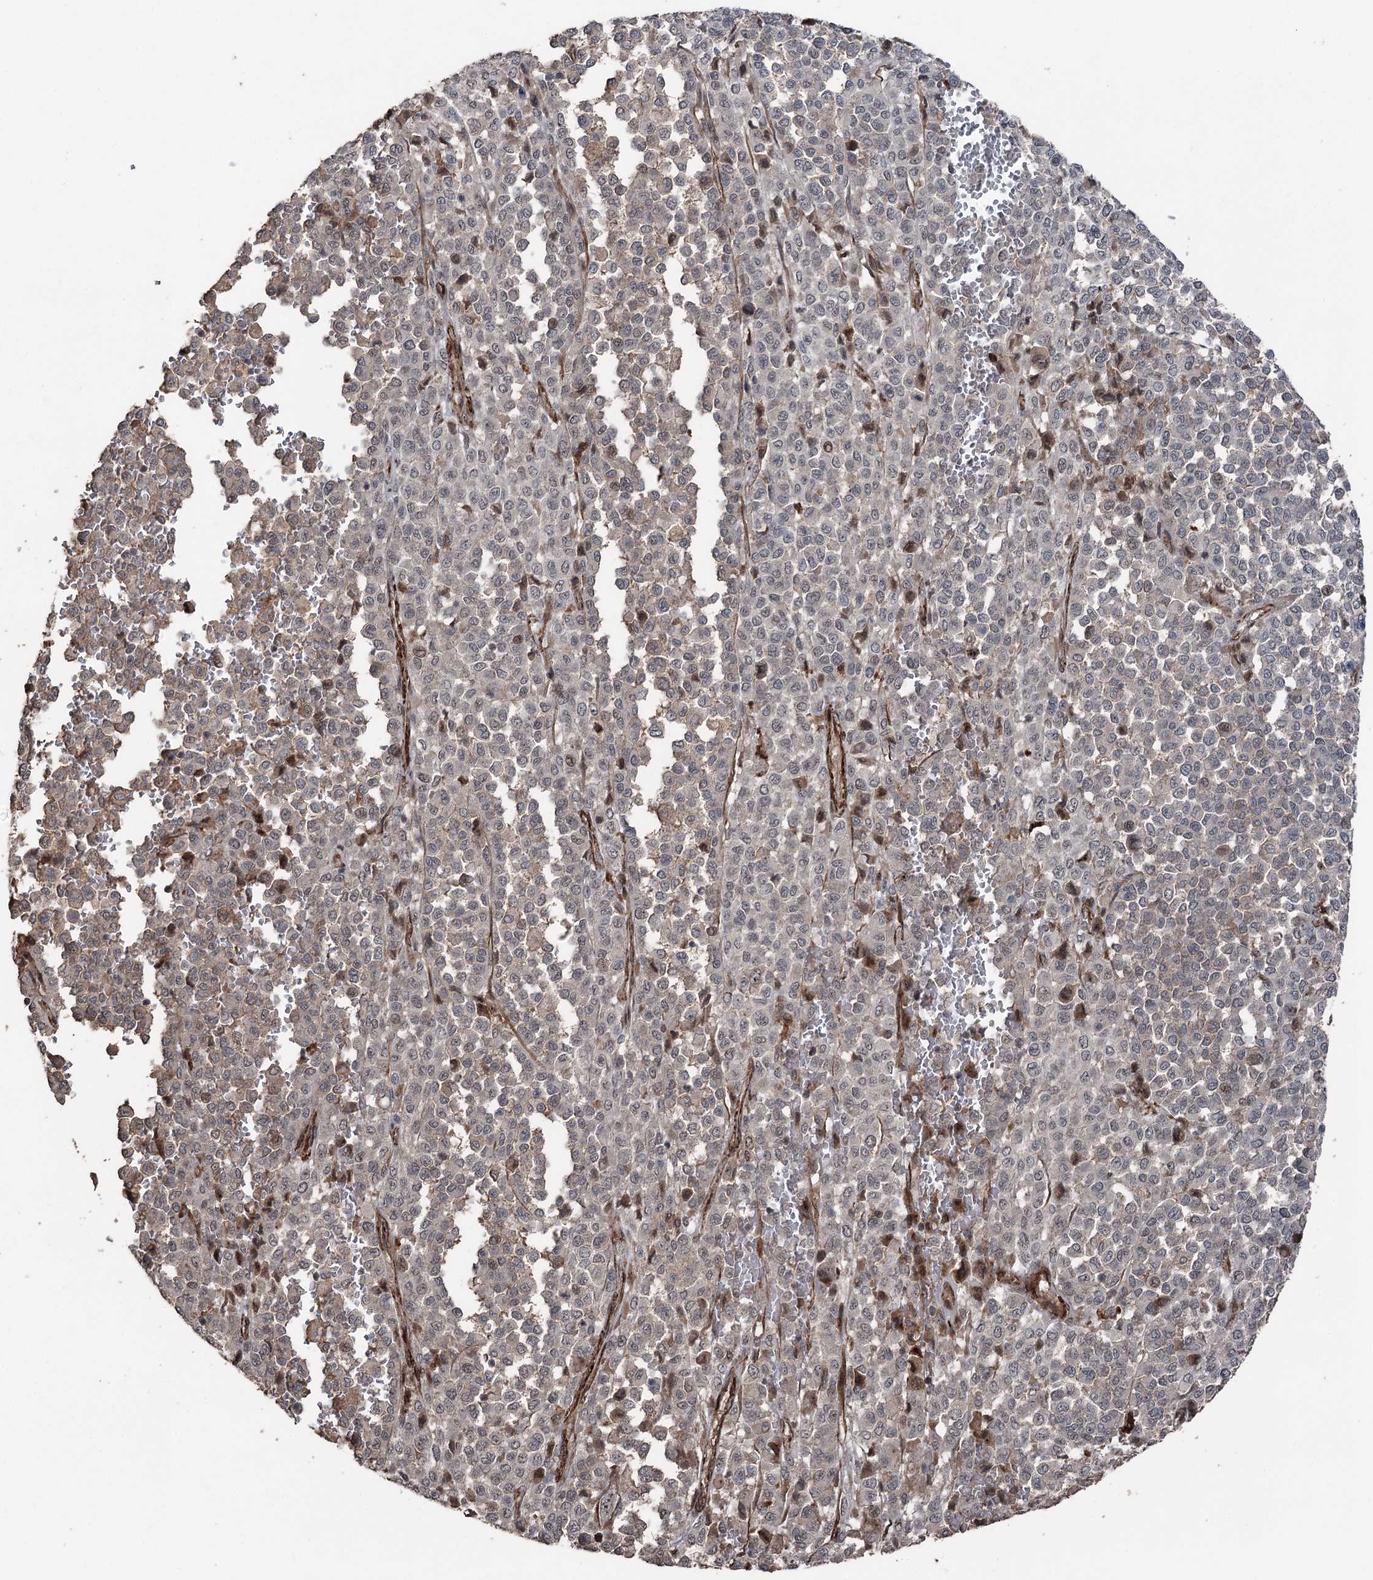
{"staining": {"intensity": "weak", "quantity": "<25%", "location": "cytoplasmic/membranous"}, "tissue": "melanoma", "cell_type": "Tumor cells", "image_type": "cancer", "snomed": [{"axis": "morphology", "description": "Malignant melanoma, Metastatic site"}, {"axis": "topography", "description": "Pancreas"}], "caption": "IHC micrograph of melanoma stained for a protein (brown), which exhibits no staining in tumor cells. The staining was performed using DAB (3,3'-diaminobenzidine) to visualize the protein expression in brown, while the nuclei were stained in blue with hematoxylin (Magnification: 20x).", "gene": "CCDC82", "patient": {"sex": "female", "age": 30}}